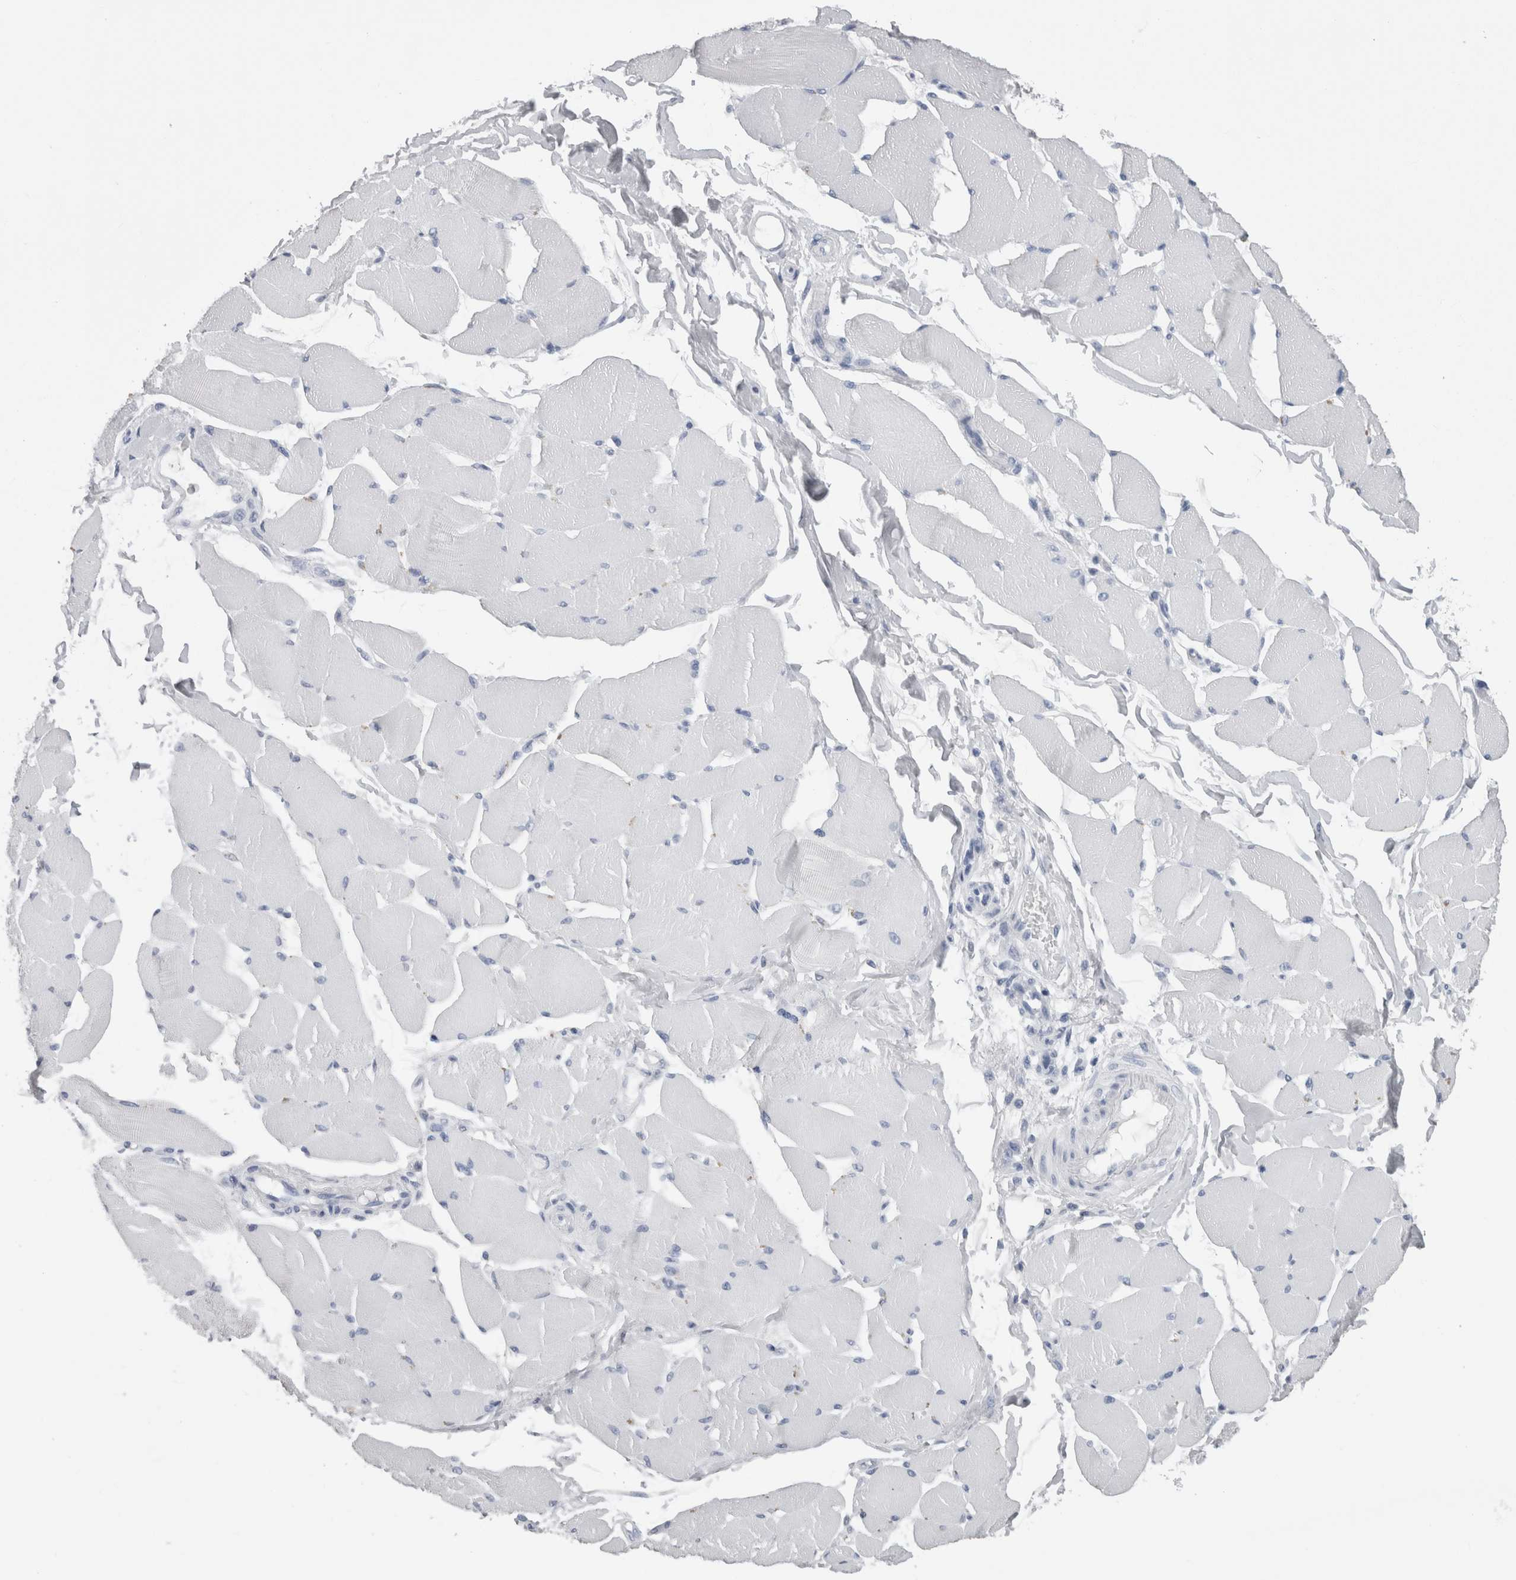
{"staining": {"intensity": "negative", "quantity": "none", "location": "none"}, "tissue": "skeletal muscle", "cell_type": "Myocytes", "image_type": "normal", "snomed": [{"axis": "morphology", "description": "Normal tissue, NOS"}, {"axis": "topography", "description": "Skin"}, {"axis": "topography", "description": "Skeletal muscle"}], "caption": "The photomicrograph shows no significant staining in myocytes of skeletal muscle. (Brightfield microscopy of DAB immunohistochemistry (IHC) at high magnification).", "gene": "CA8", "patient": {"sex": "male", "age": 83}}